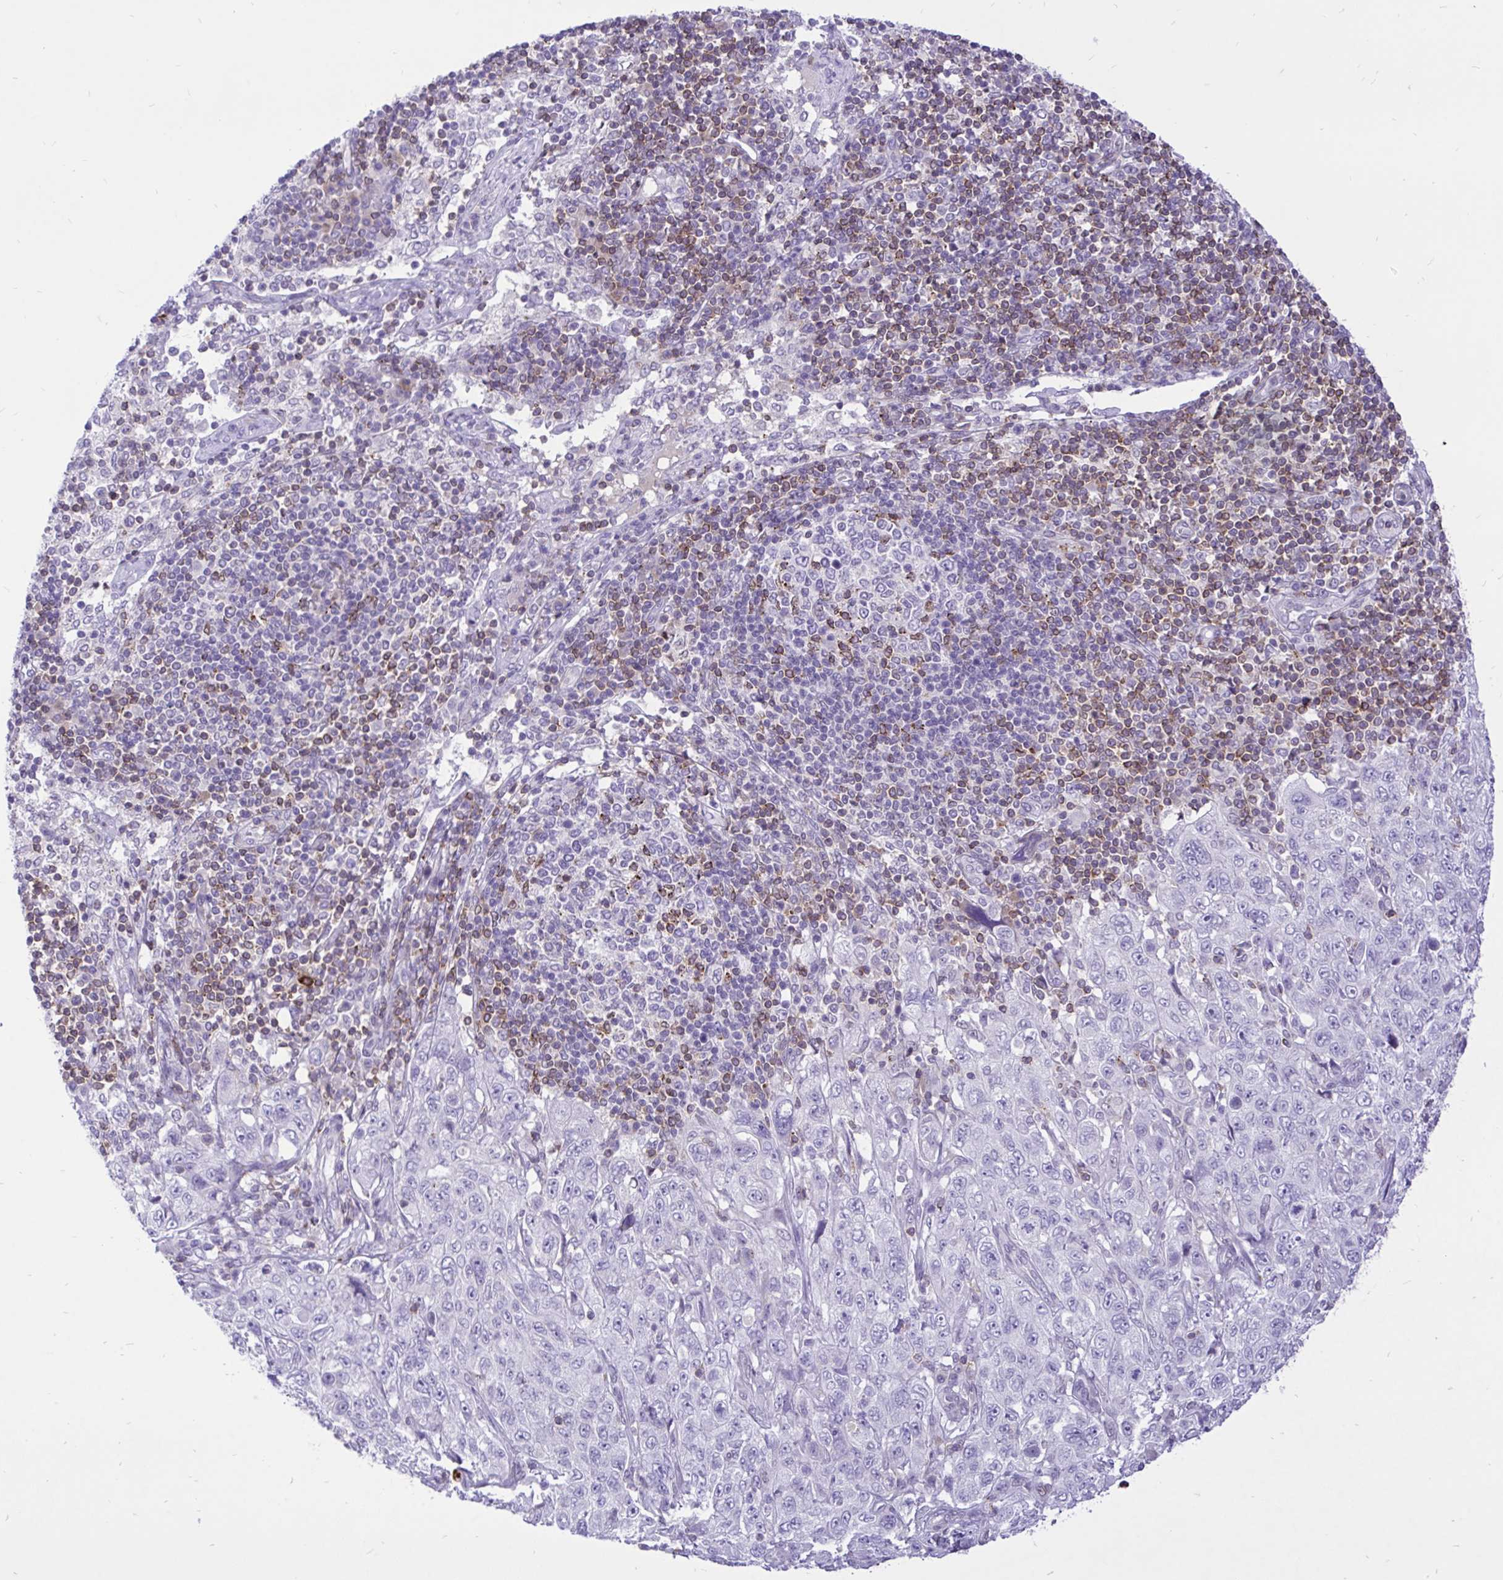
{"staining": {"intensity": "negative", "quantity": "none", "location": "none"}, "tissue": "pancreatic cancer", "cell_type": "Tumor cells", "image_type": "cancer", "snomed": [{"axis": "morphology", "description": "Adenocarcinoma, NOS"}, {"axis": "topography", "description": "Pancreas"}], "caption": "This is an immunohistochemistry (IHC) histopathology image of human pancreatic cancer (adenocarcinoma). There is no staining in tumor cells.", "gene": "CXCL8", "patient": {"sex": "male", "age": 68}}